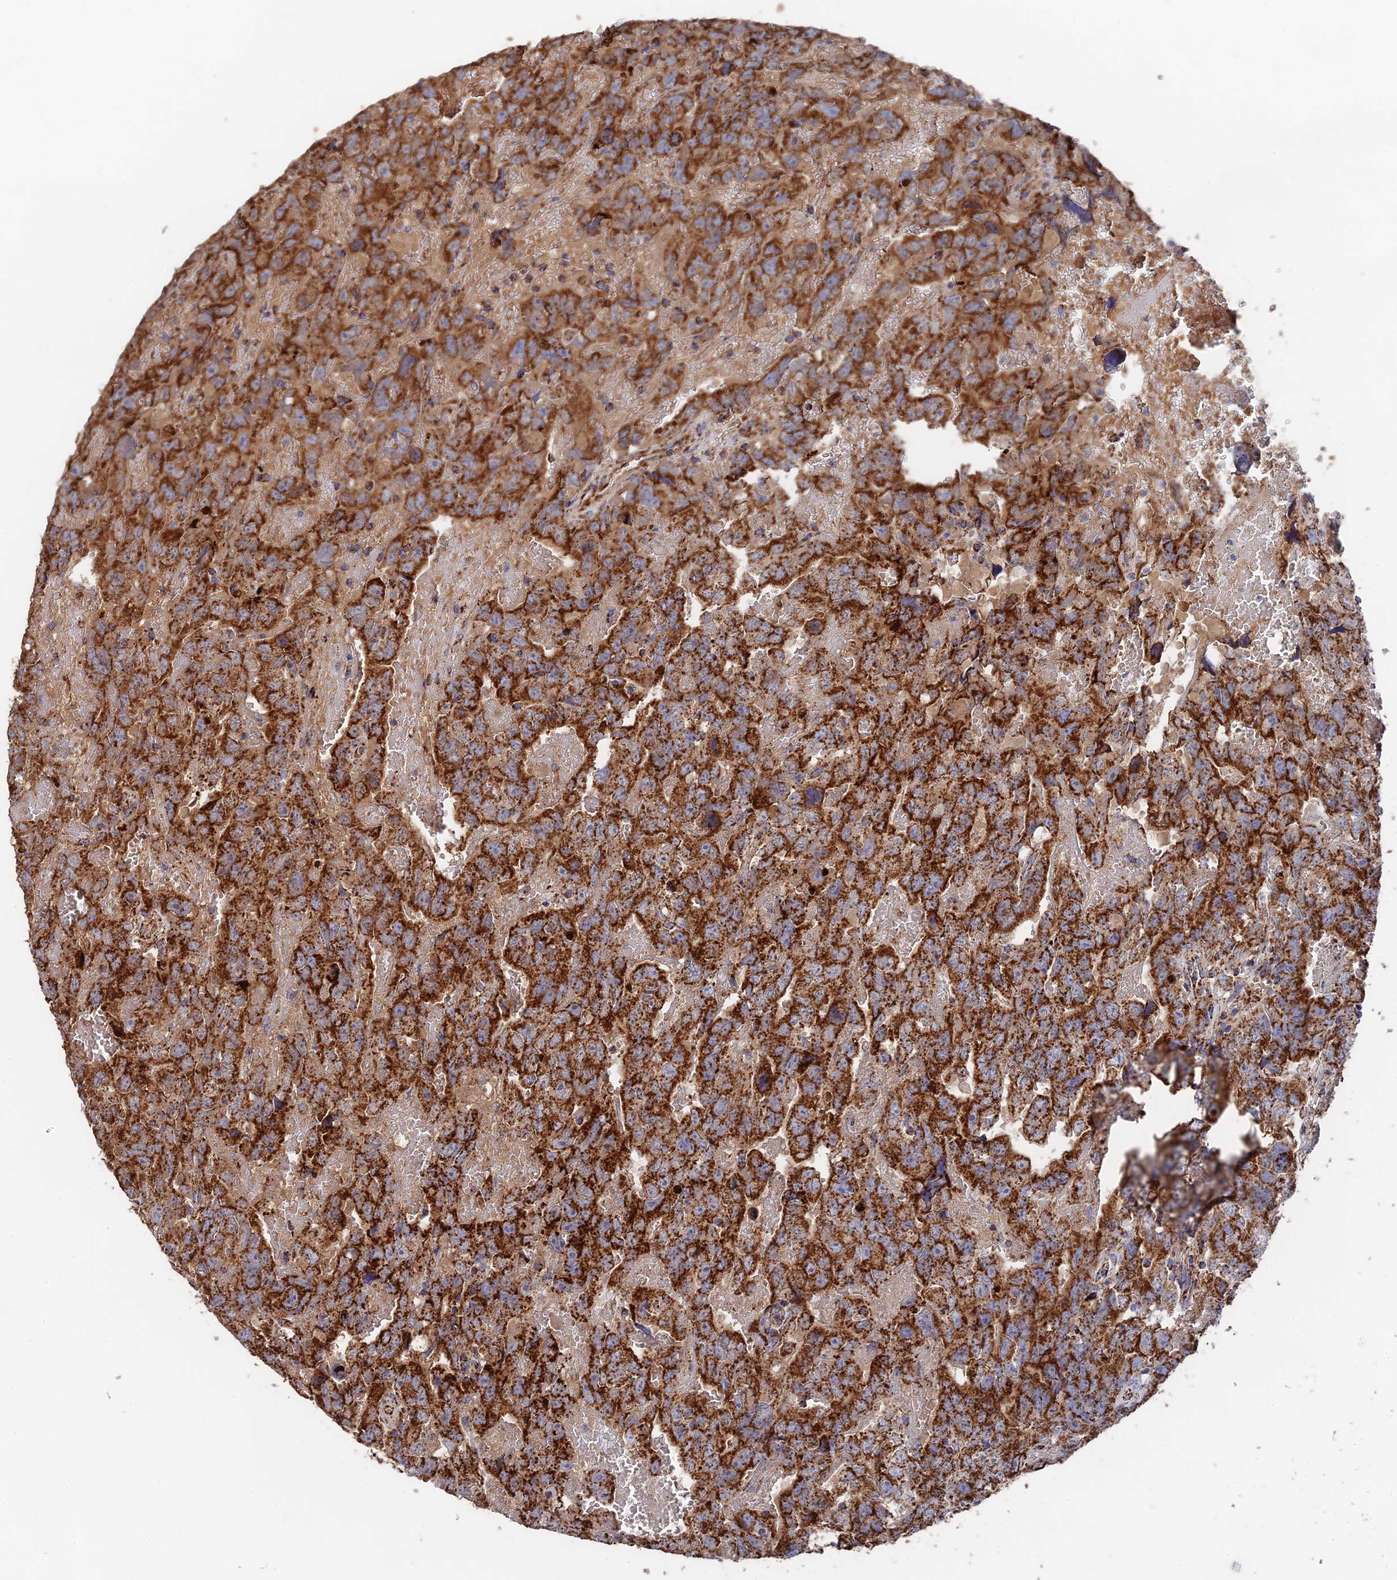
{"staining": {"intensity": "strong", "quantity": ">75%", "location": "cytoplasmic/membranous"}, "tissue": "testis cancer", "cell_type": "Tumor cells", "image_type": "cancer", "snomed": [{"axis": "morphology", "description": "Carcinoma, Embryonal, NOS"}, {"axis": "topography", "description": "Testis"}], "caption": "IHC staining of testis cancer, which reveals high levels of strong cytoplasmic/membranous staining in approximately >75% of tumor cells indicating strong cytoplasmic/membranous protein staining. The staining was performed using DAB (3,3'-diaminobenzidine) (brown) for protein detection and nuclei were counterstained in hematoxylin (blue).", "gene": "HAUS8", "patient": {"sex": "male", "age": 45}}